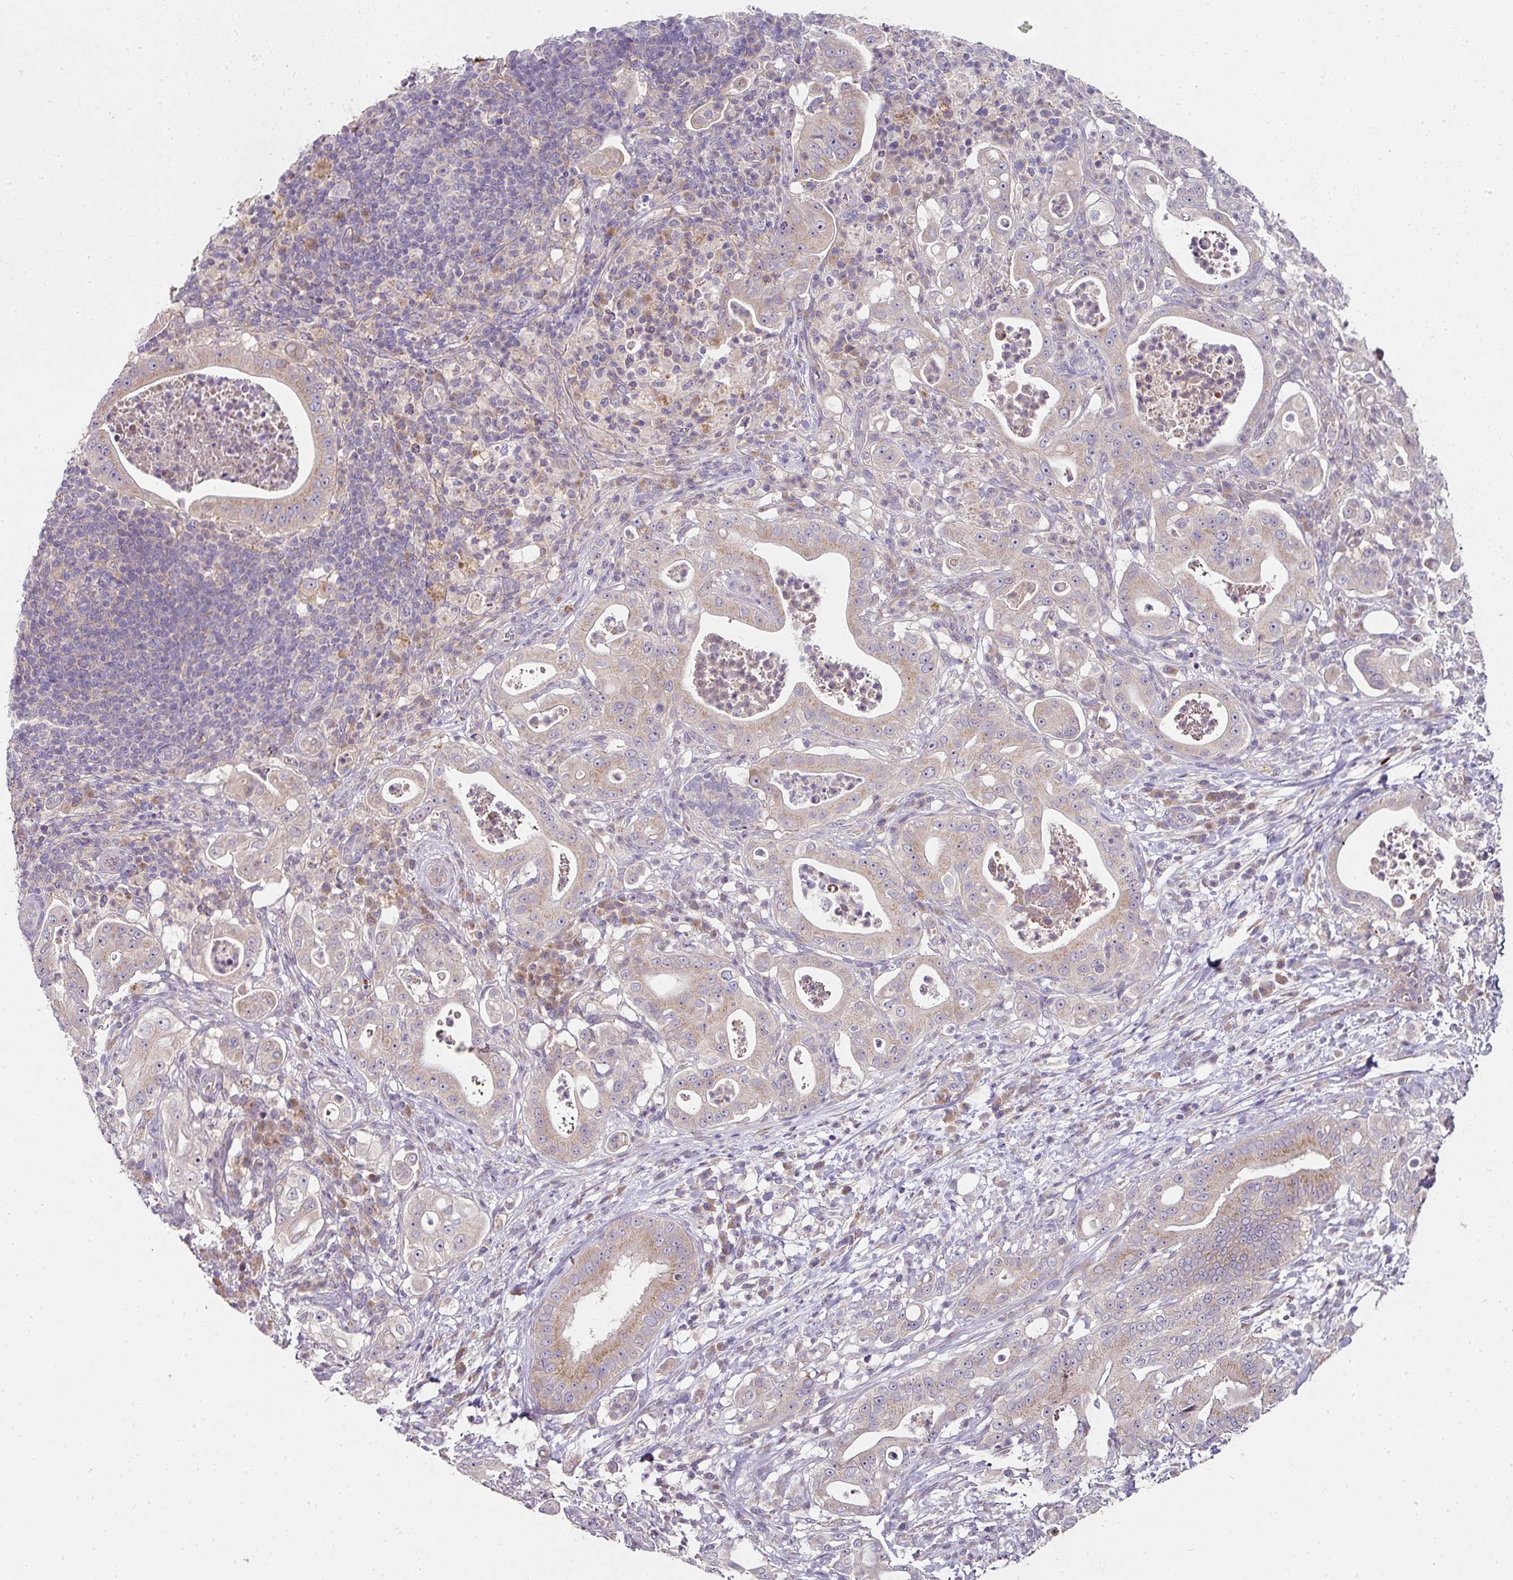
{"staining": {"intensity": "moderate", "quantity": "<25%", "location": "cytoplasmic/membranous"}, "tissue": "pancreatic cancer", "cell_type": "Tumor cells", "image_type": "cancer", "snomed": [{"axis": "morphology", "description": "Adenocarcinoma, NOS"}, {"axis": "topography", "description": "Pancreas"}], "caption": "Approximately <25% of tumor cells in pancreatic adenocarcinoma display moderate cytoplasmic/membranous protein expression as visualized by brown immunohistochemical staining.", "gene": "SKIC2", "patient": {"sex": "male", "age": 71}}